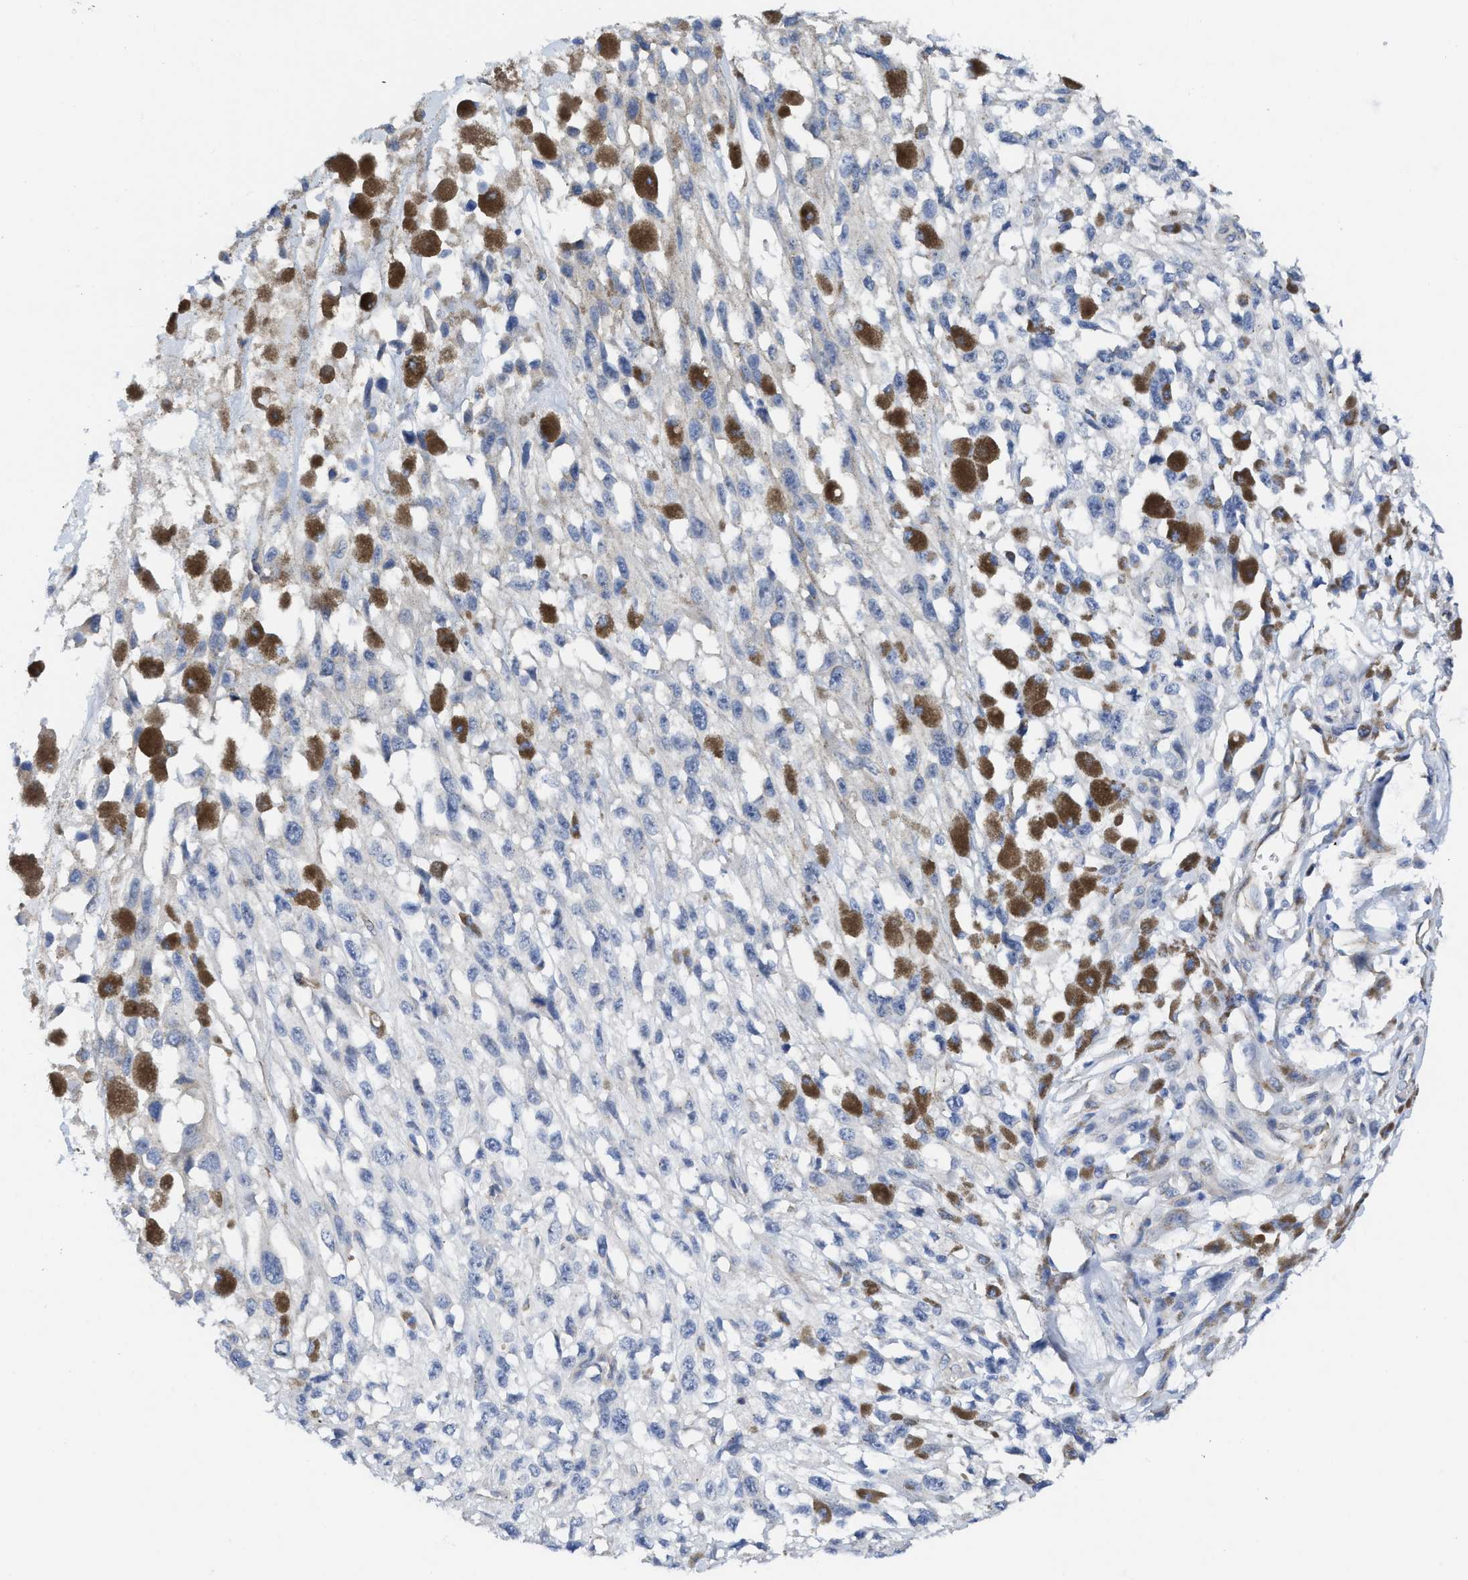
{"staining": {"intensity": "negative", "quantity": "none", "location": "none"}, "tissue": "melanoma", "cell_type": "Tumor cells", "image_type": "cancer", "snomed": [{"axis": "morphology", "description": "Malignant melanoma, Metastatic site"}, {"axis": "topography", "description": "Lymph node"}], "caption": "Immunohistochemistry (IHC) of melanoma shows no positivity in tumor cells. The staining was performed using DAB (3,3'-diaminobenzidine) to visualize the protein expression in brown, while the nuclei were stained in blue with hematoxylin (Magnification: 20x).", "gene": "TUB", "patient": {"sex": "male", "age": 59}}